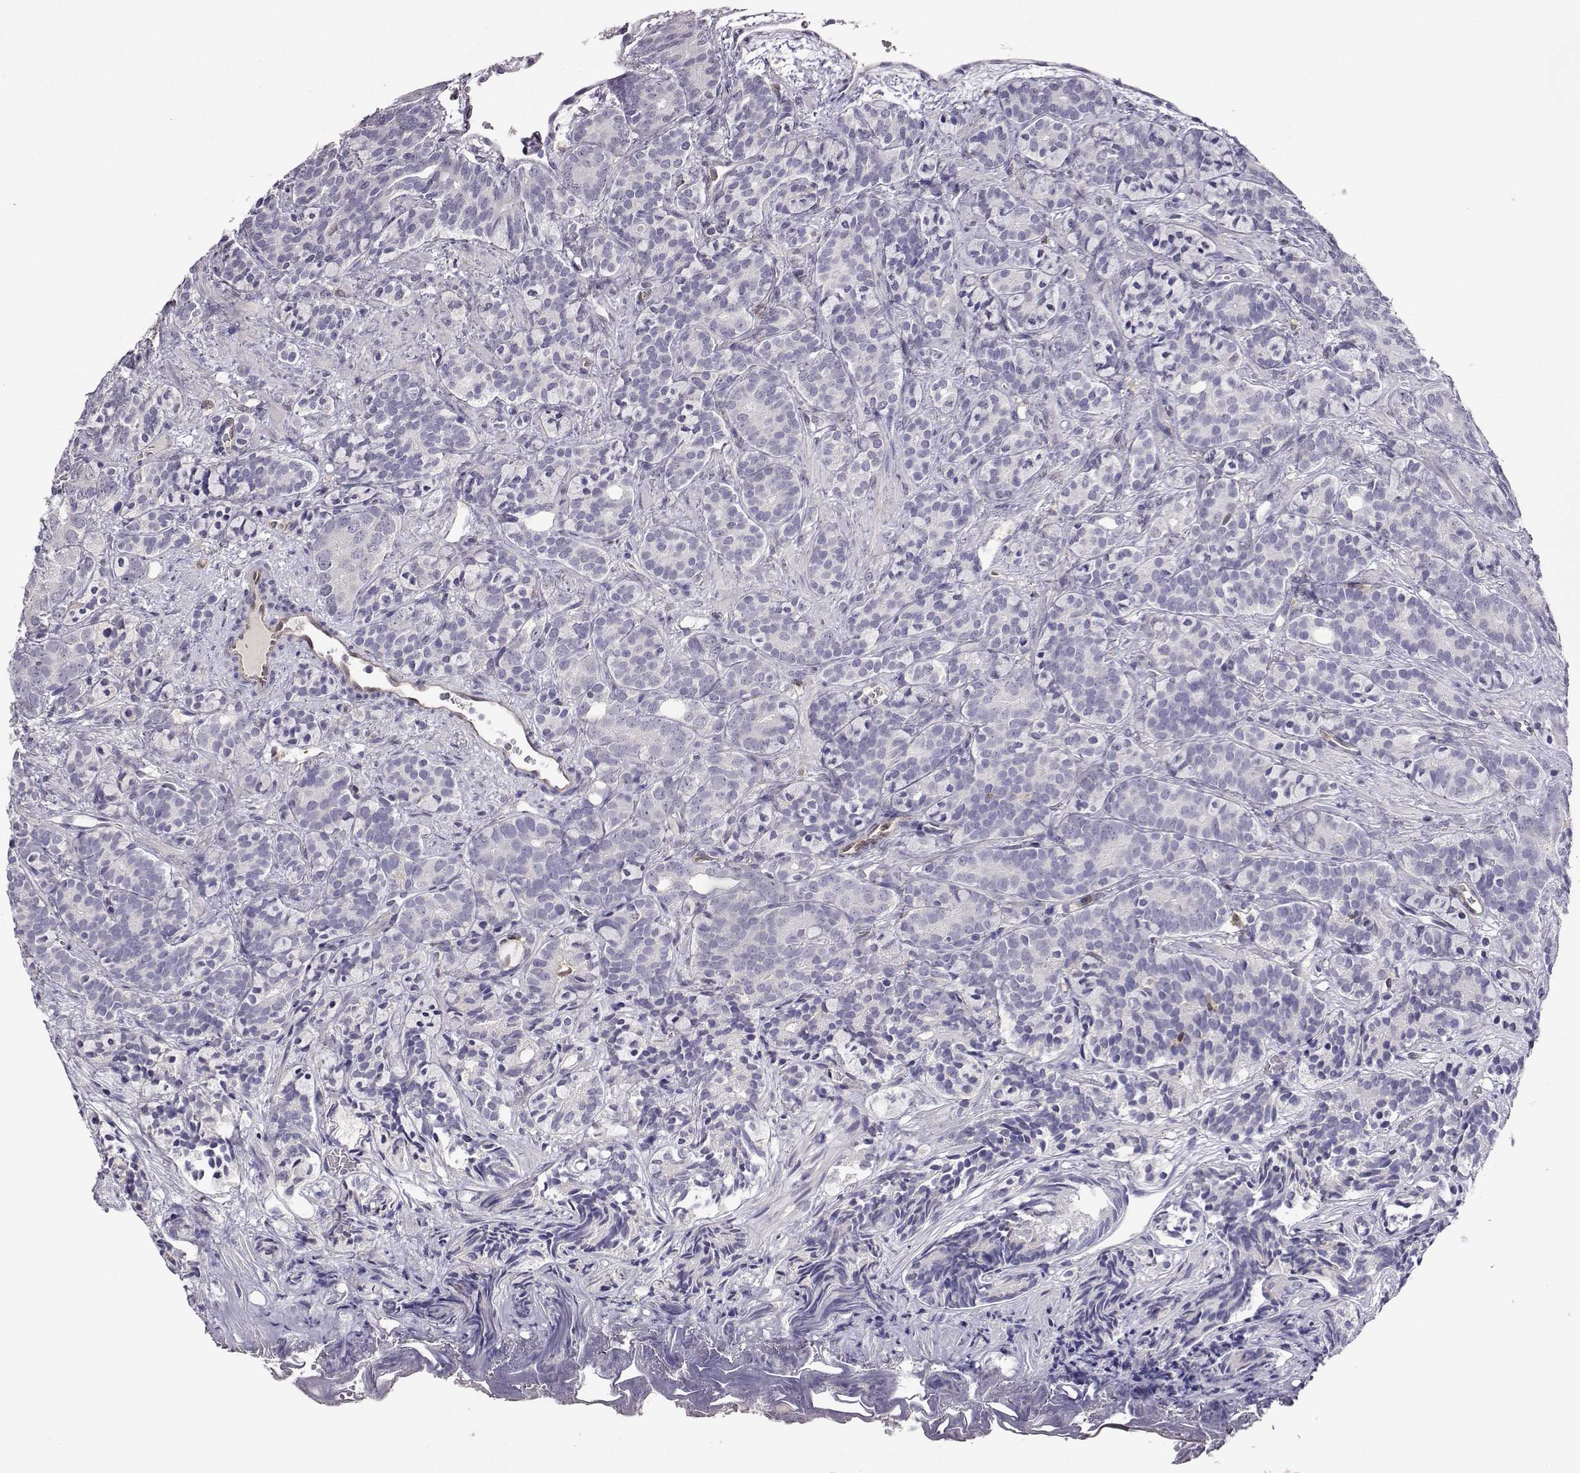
{"staining": {"intensity": "negative", "quantity": "none", "location": "none"}, "tissue": "prostate cancer", "cell_type": "Tumor cells", "image_type": "cancer", "snomed": [{"axis": "morphology", "description": "Adenocarcinoma, High grade"}, {"axis": "topography", "description": "Prostate"}], "caption": "Photomicrograph shows no significant protein positivity in tumor cells of prostate cancer (adenocarcinoma (high-grade)).", "gene": "AKR1B1", "patient": {"sex": "male", "age": 84}}